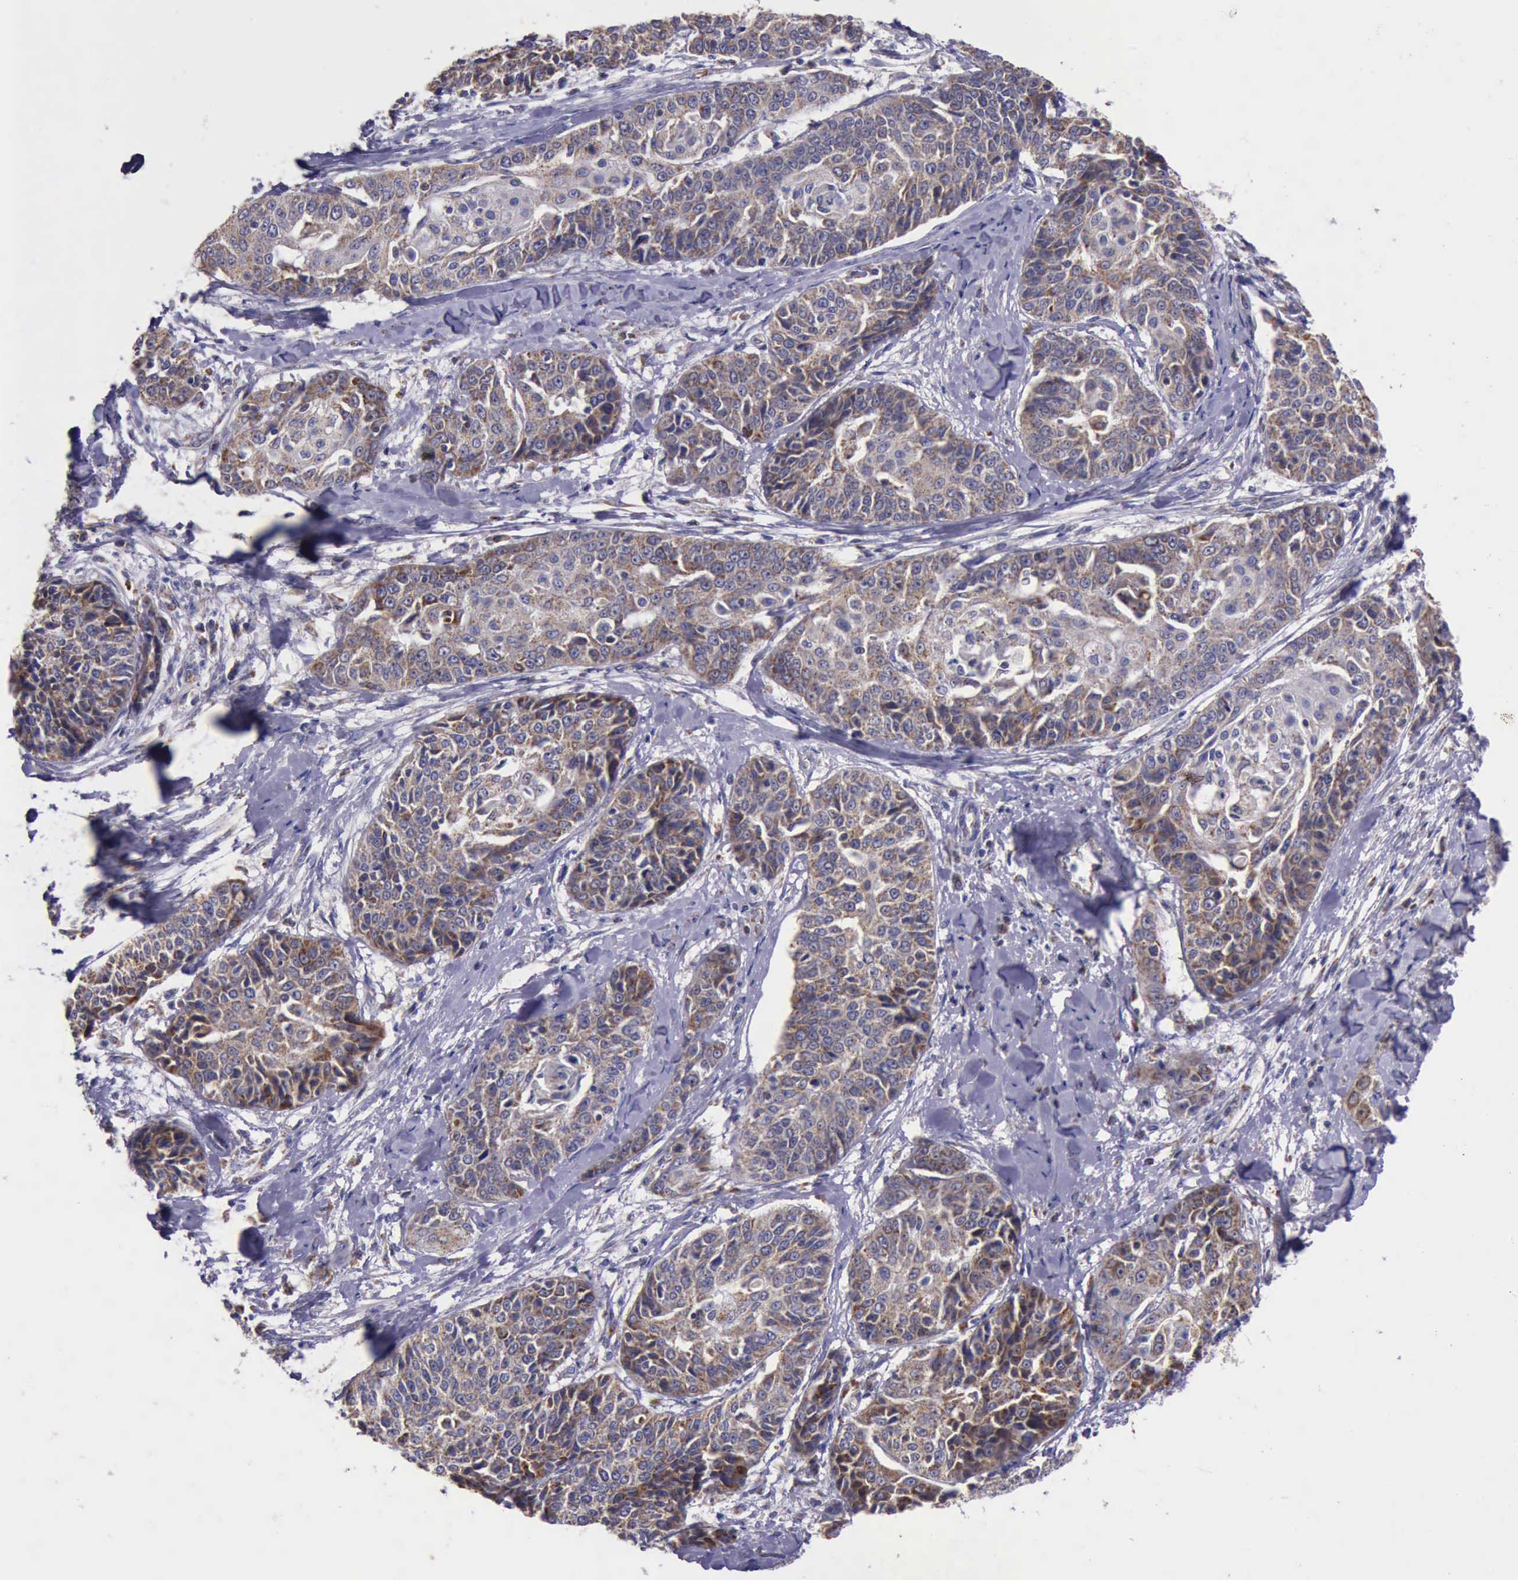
{"staining": {"intensity": "weak", "quantity": ">75%", "location": "cytoplasmic/membranous"}, "tissue": "cervical cancer", "cell_type": "Tumor cells", "image_type": "cancer", "snomed": [{"axis": "morphology", "description": "Squamous cell carcinoma, NOS"}, {"axis": "topography", "description": "Cervix"}], "caption": "IHC (DAB) staining of cervical squamous cell carcinoma demonstrates weak cytoplasmic/membranous protein positivity in approximately >75% of tumor cells.", "gene": "TXN2", "patient": {"sex": "female", "age": 64}}